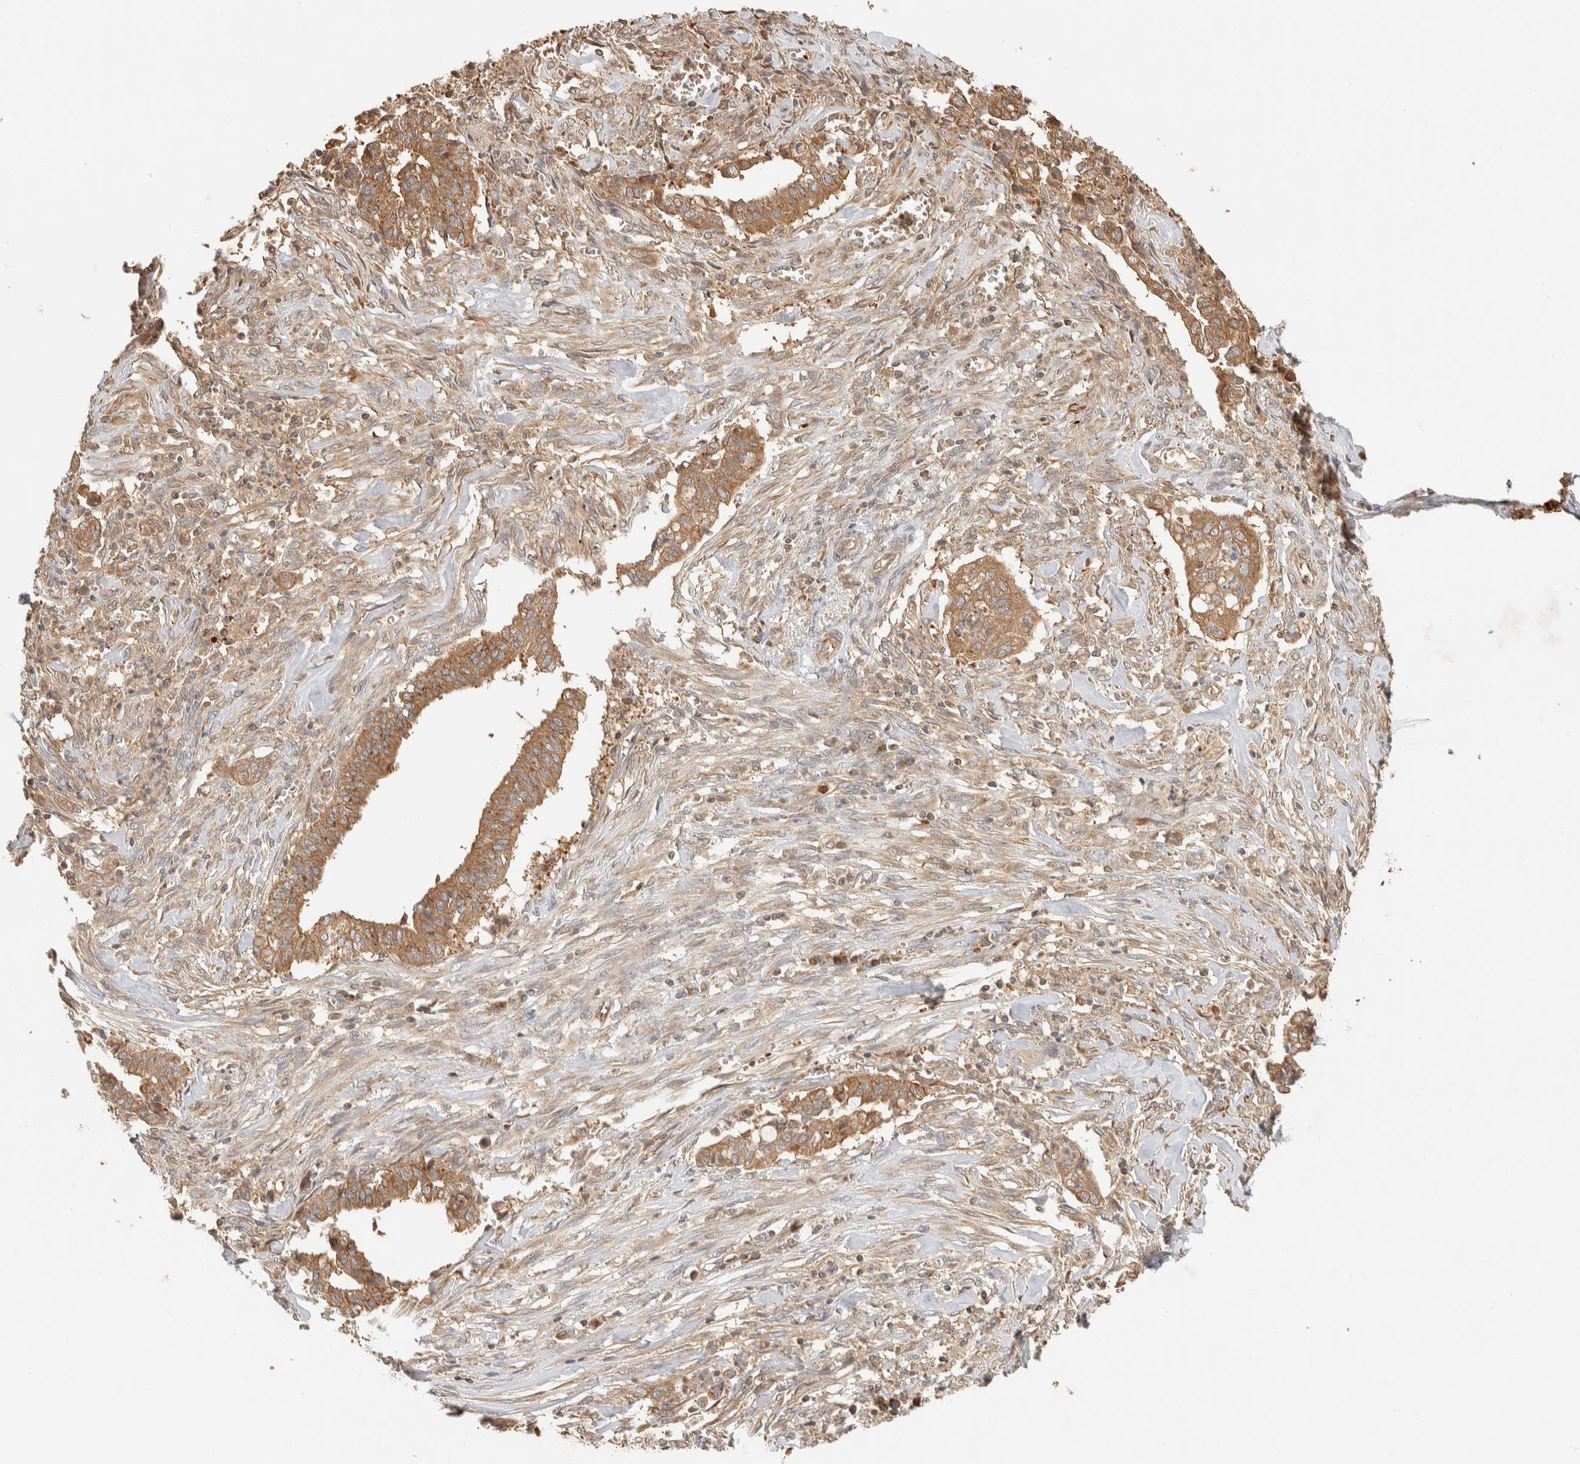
{"staining": {"intensity": "moderate", "quantity": ">75%", "location": "cytoplasmic/membranous"}, "tissue": "cervical cancer", "cell_type": "Tumor cells", "image_type": "cancer", "snomed": [{"axis": "morphology", "description": "Adenocarcinoma, NOS"}, {"axis": "topography", "description": "Cervix"}], "caption": "Adenocarcinoma (cervical) tissue demonstrates moderate cytoplasmic/membranous expression in about >75% of tumor cells, visualized by immunohistochemistry. (IHC, brightfield microscopy, high magnification).", "gene": "TTI2", "patient": {"sex": "female", "age": 44}}